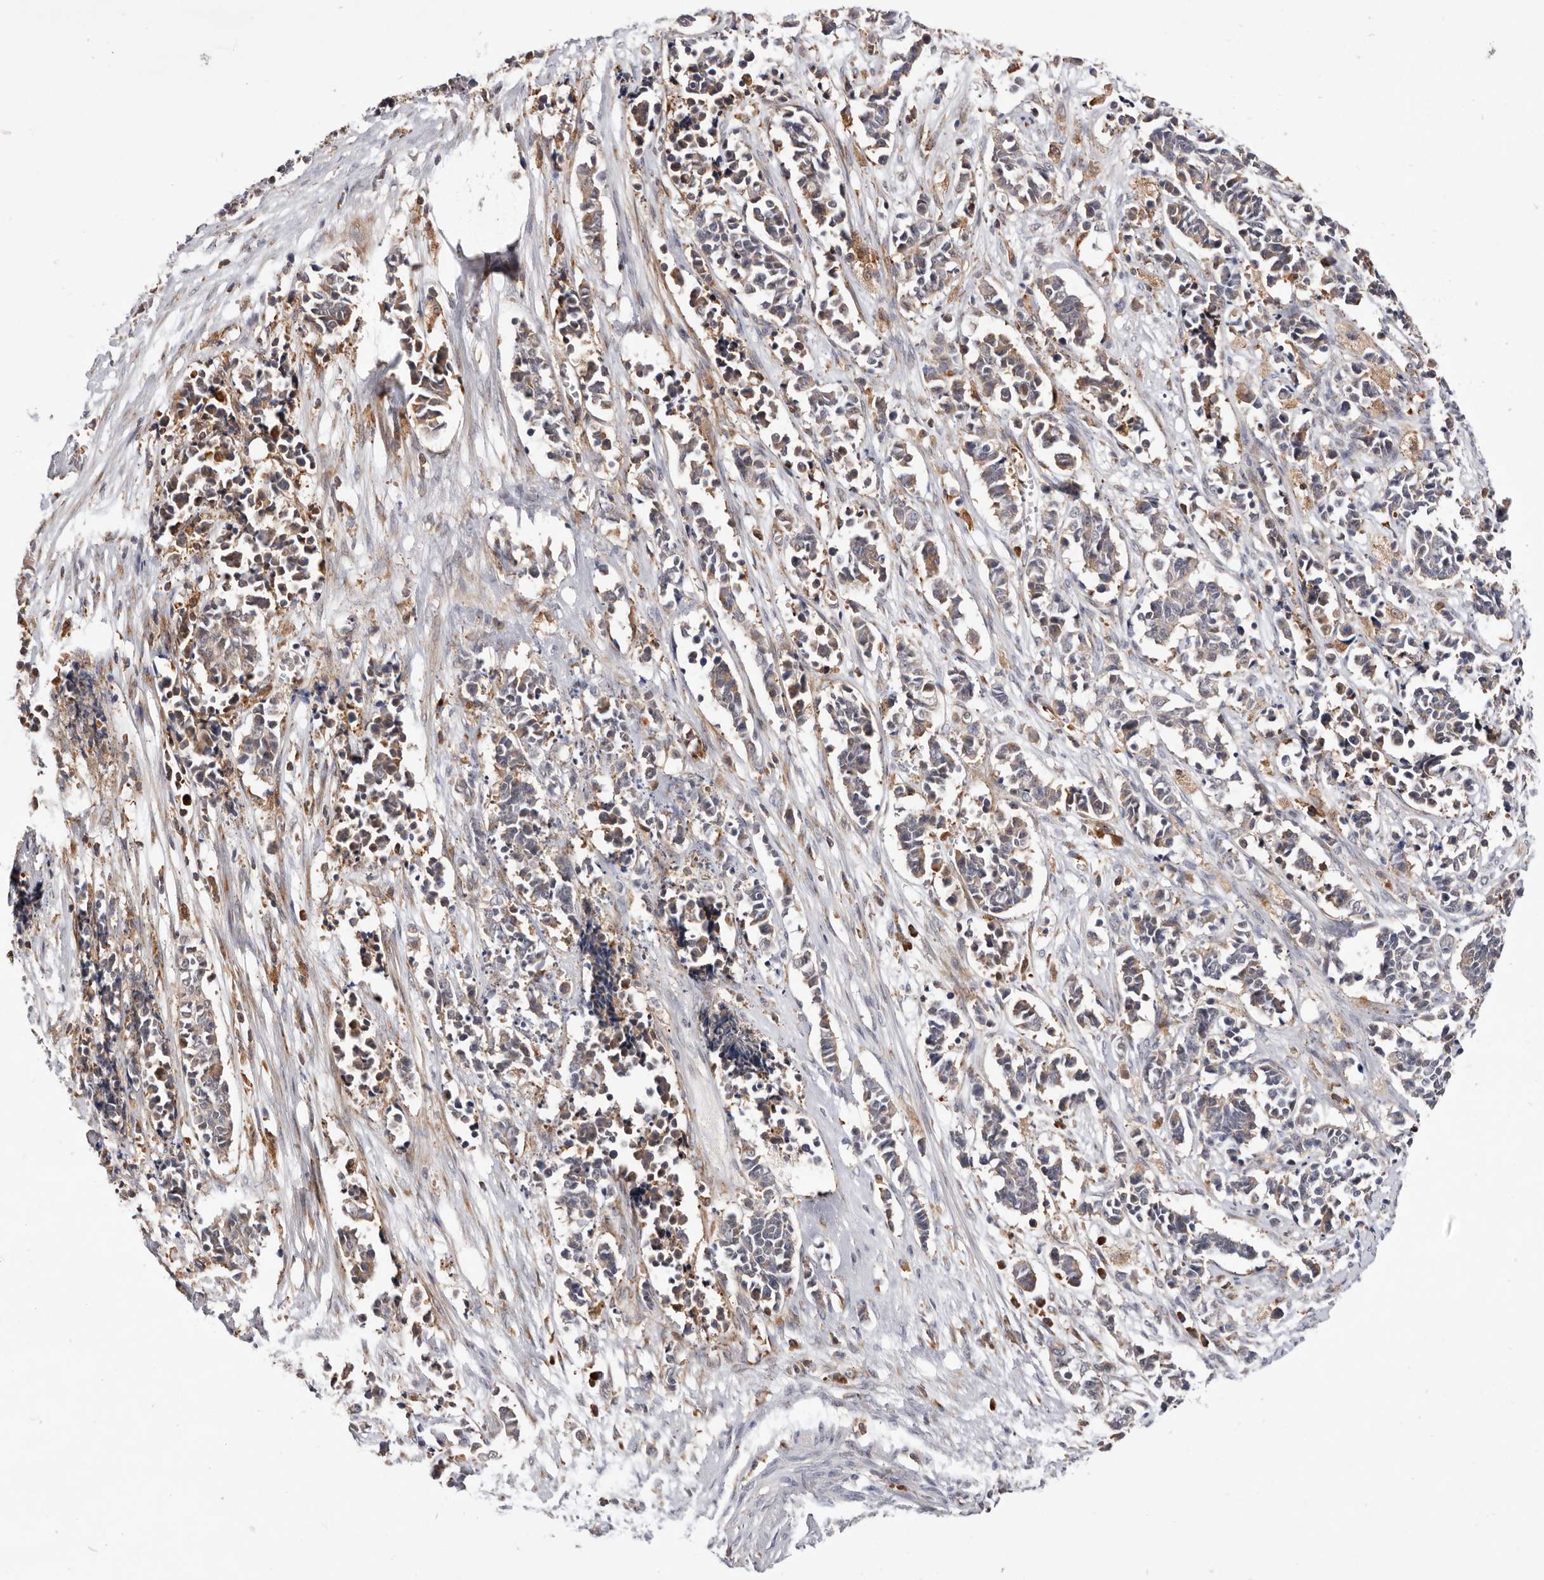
{"staining": {"intensity": "weak", "quantity": "<25%", "location": "cytoplasmic/membranous"}, "tissue": "cervical cancer", "cell_type": "Tumor cells", "image_type": "cancer", "snomed": [{"axis": "morphology", "description": "Normal tissue, NOS"}, {"axis": "morphology", "description": "Squamous cell carcinoma, NOS"}, {"axis": "topography", "description": "Cervix"}], "caption": "There is no significant staining in tumor cells of cervical squamous cell carcinoma. (Brightfield microscopy of DAB immunohistochemistry (IHC) at high magnification).", "gene": "RNF213", "patient": {"sex": "female", "age": 35}}